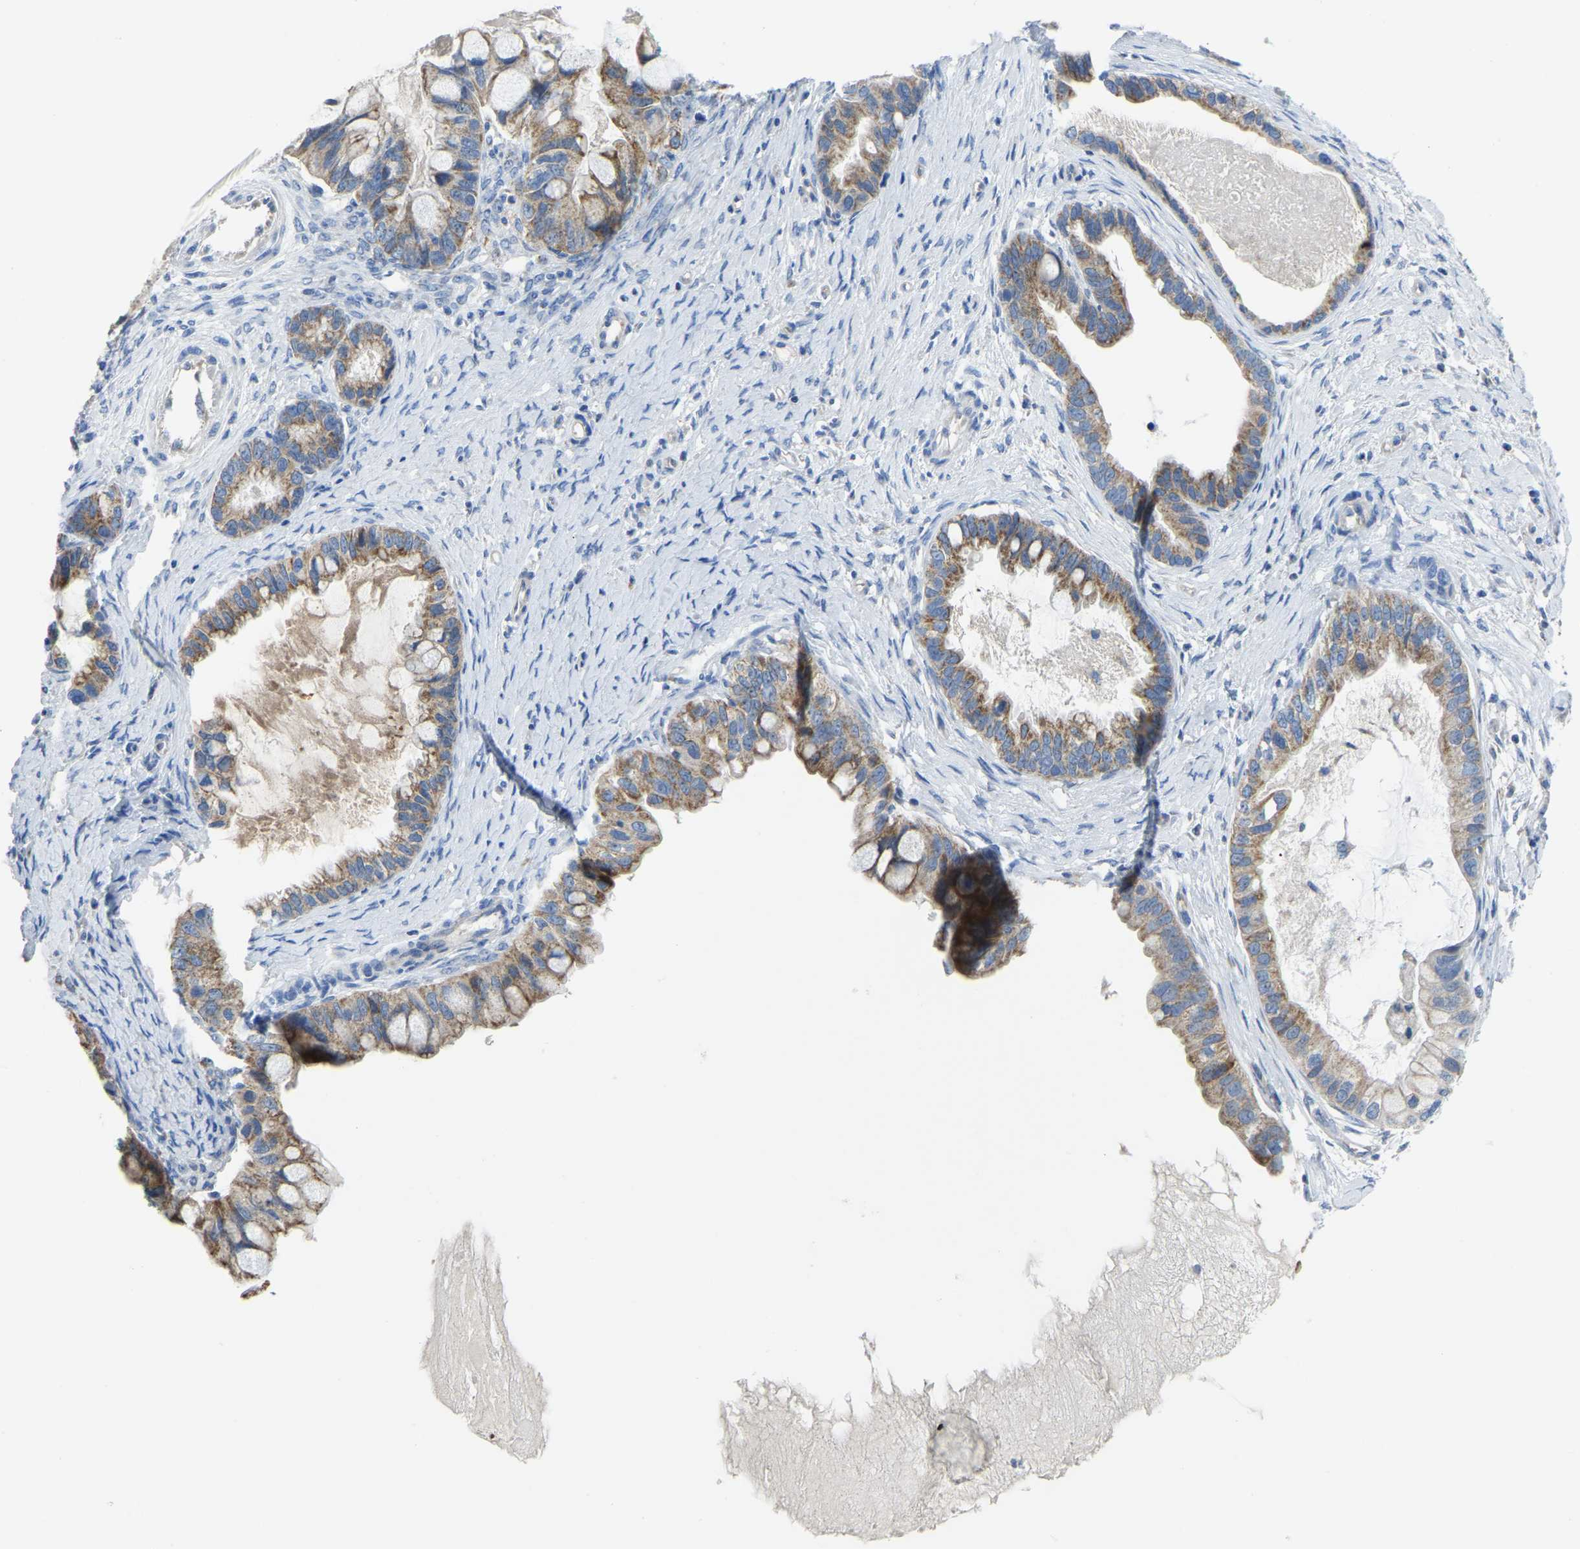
{"staining": {"intensity": "moderate", "quantity": ">75%", "location": "cytoplasmic/membranous"}, "tissue": "ovarian cancer", "cell_type": "Tumor cells", "image_type": "cancer", "snomed": [{"axis": "morphology", "description": "Cystadenocarcinoma, mucinous, NOS"}, {"axis": "topography", "description": "Ovary"}], "caption": "Tumor cells demonstrate moderate cytoplasmic/membranous expression in approximately >75% of cells in ovarian cancer (mucinous cystadenocarcinoma).", "gene": "ETFA", "patient": {"sex": "female", "age": 80}}